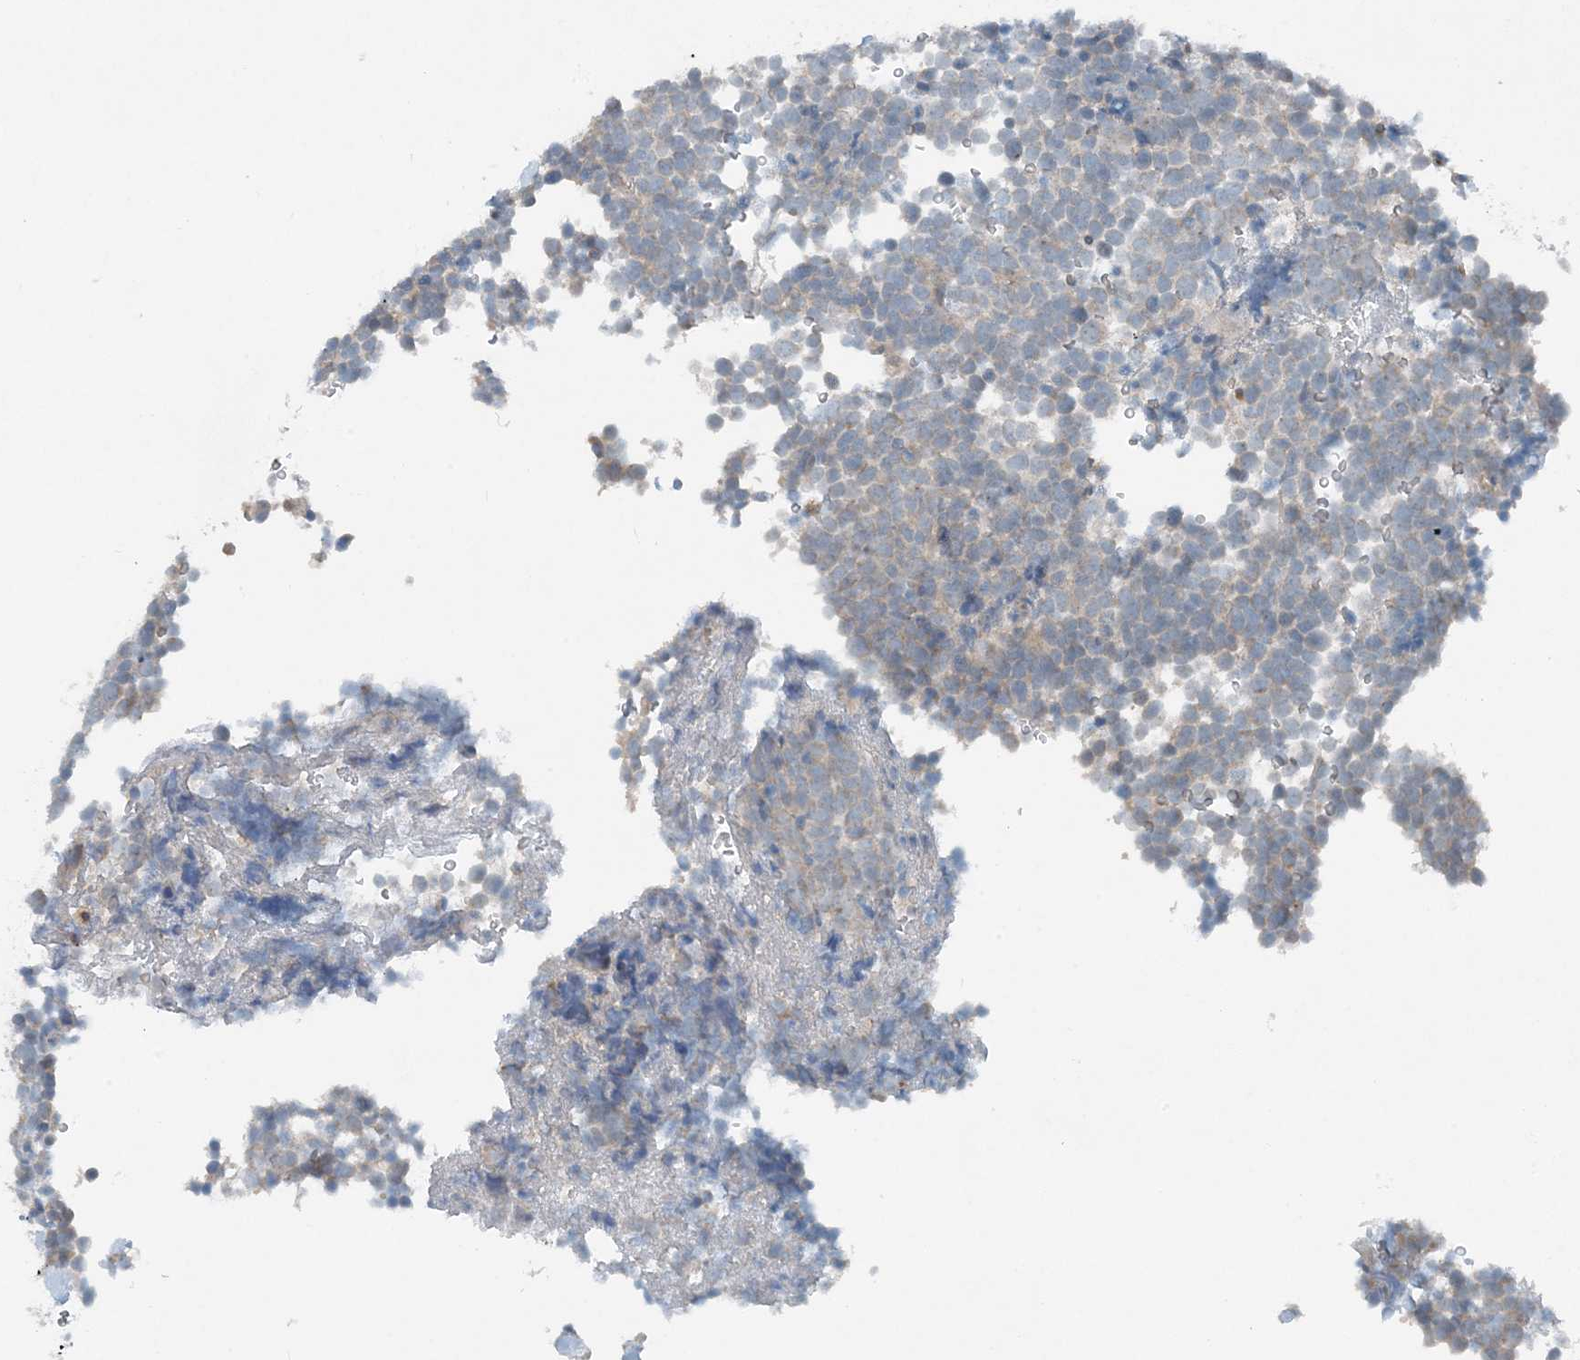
{"staining": {"intensity": "weak", "quantity": "<25%", "location": "cytoplasmic/membranous"}, "tissue": "urothelial cancer", "cell_type": "Tumor cells", "image_type": "cancer", "snomed": [{"axis": "morphology", "description": "Urothelial carcinoma, High grade"}, {"axis": "topography", "description": "Urinary bladder"}], "caption": "This is an immunohistochemistry (IHC) micrograph of urothelial cancer. There is no staining in tumor cells.", "gene": "MITD1", "patient": {"sex": "female", "age": 82}}